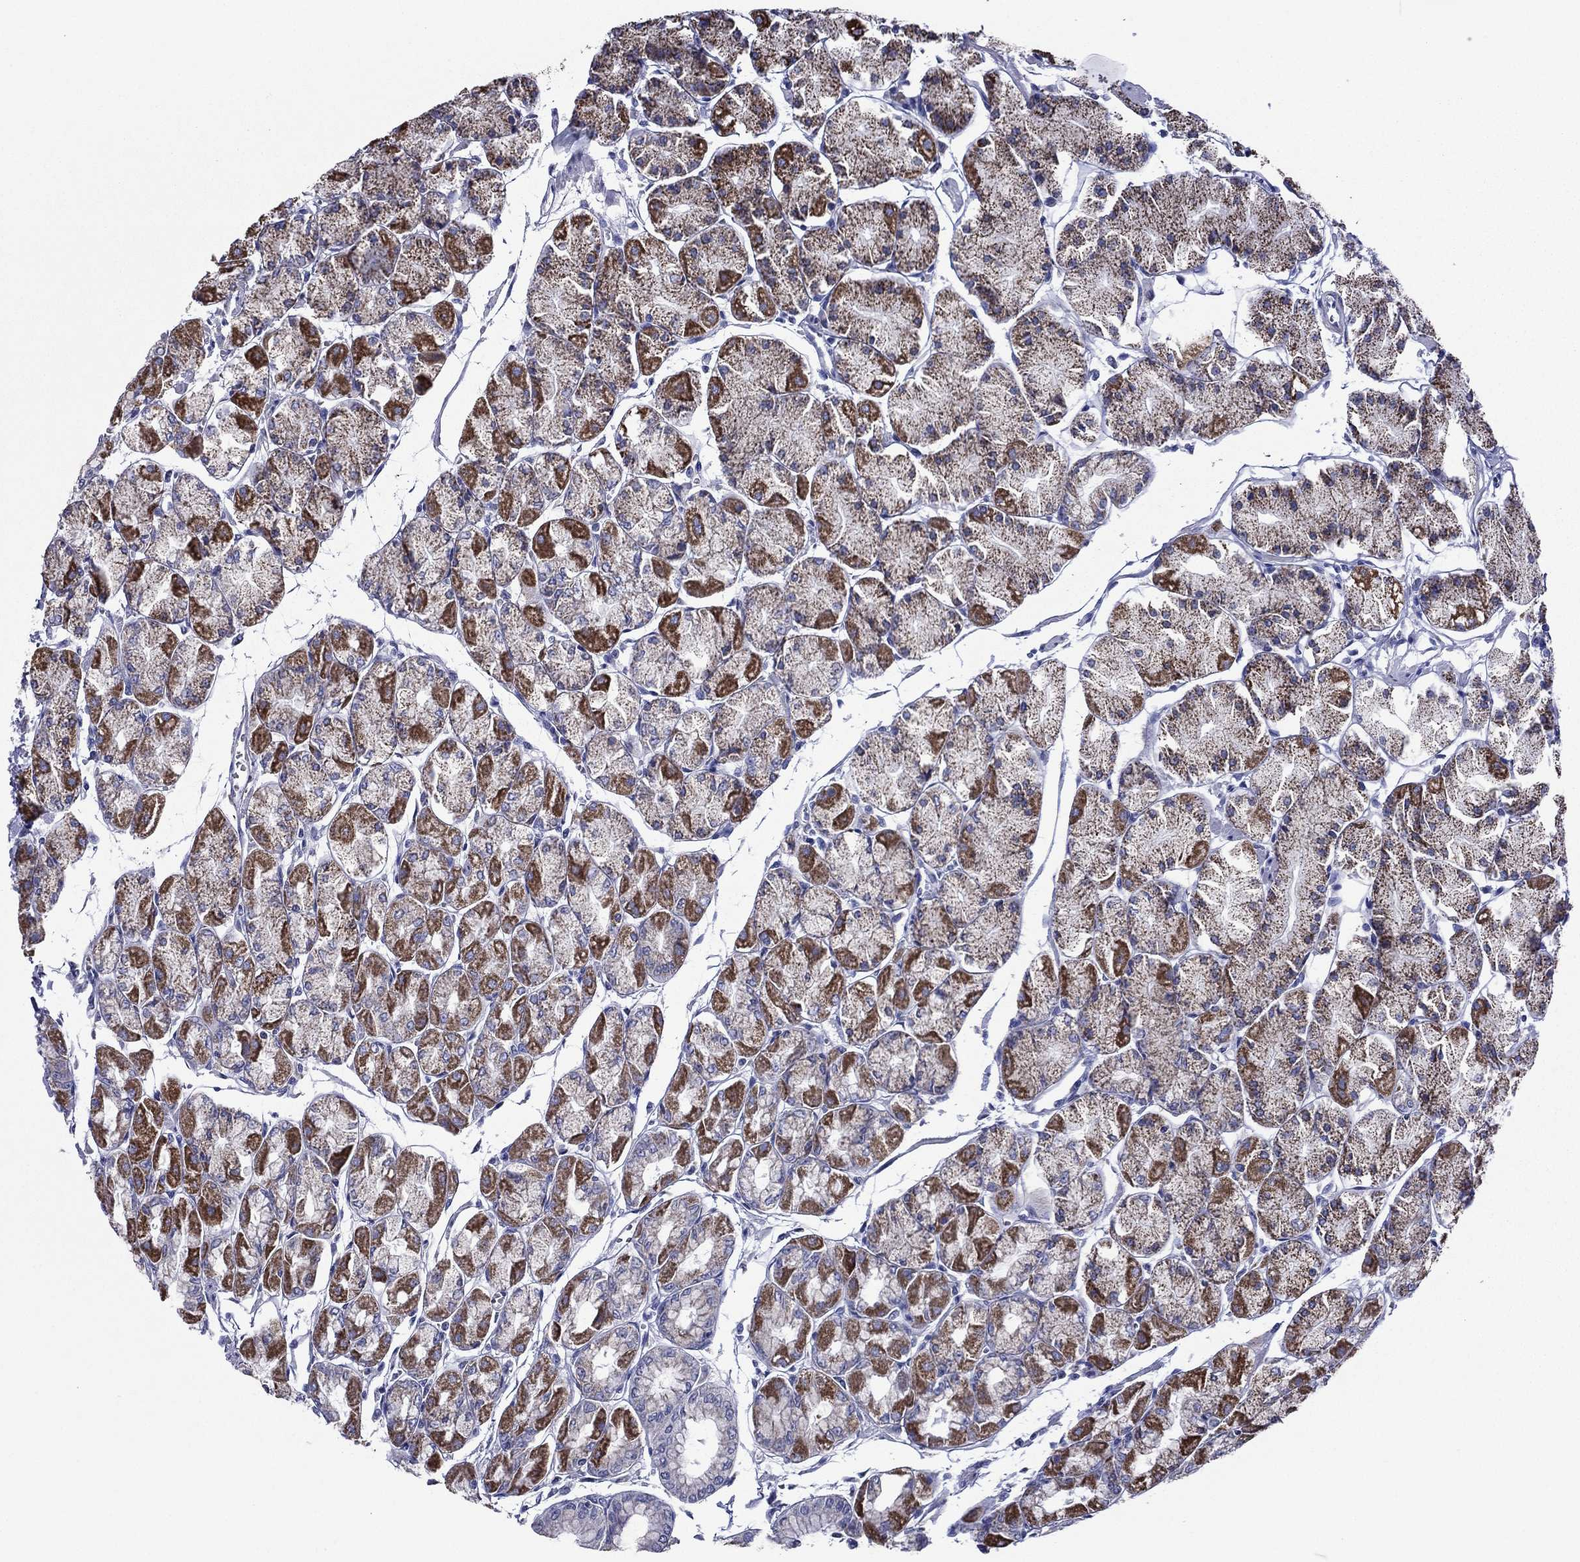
{"staining": {"intensity": "strong", "quantity": "25%-75%", "location": "cytoplasmic/membranous"}, "tissue": "stomach", "cell_type": "Glandular cells", "image_type": "normal", "snomed": [{"axis": "morphology", "description": "Normal tissue, NOS"}, {"axis": "topography", "description": "Stomach, upper"}], "caption": "Protein staining of normal stomach exhibits strong cytoplasmic/membranous expression in approximately 25%-75% of glandular cells. The staining was performed using DAB (3,3'-diaminobenzidine) to visualize the protein expression in brown, while the nuclei were stained in blue with hematoxylin (Magnification: 20x).", "gene": "ACADSB", "patient": {"sex": "male", "age": 60}}